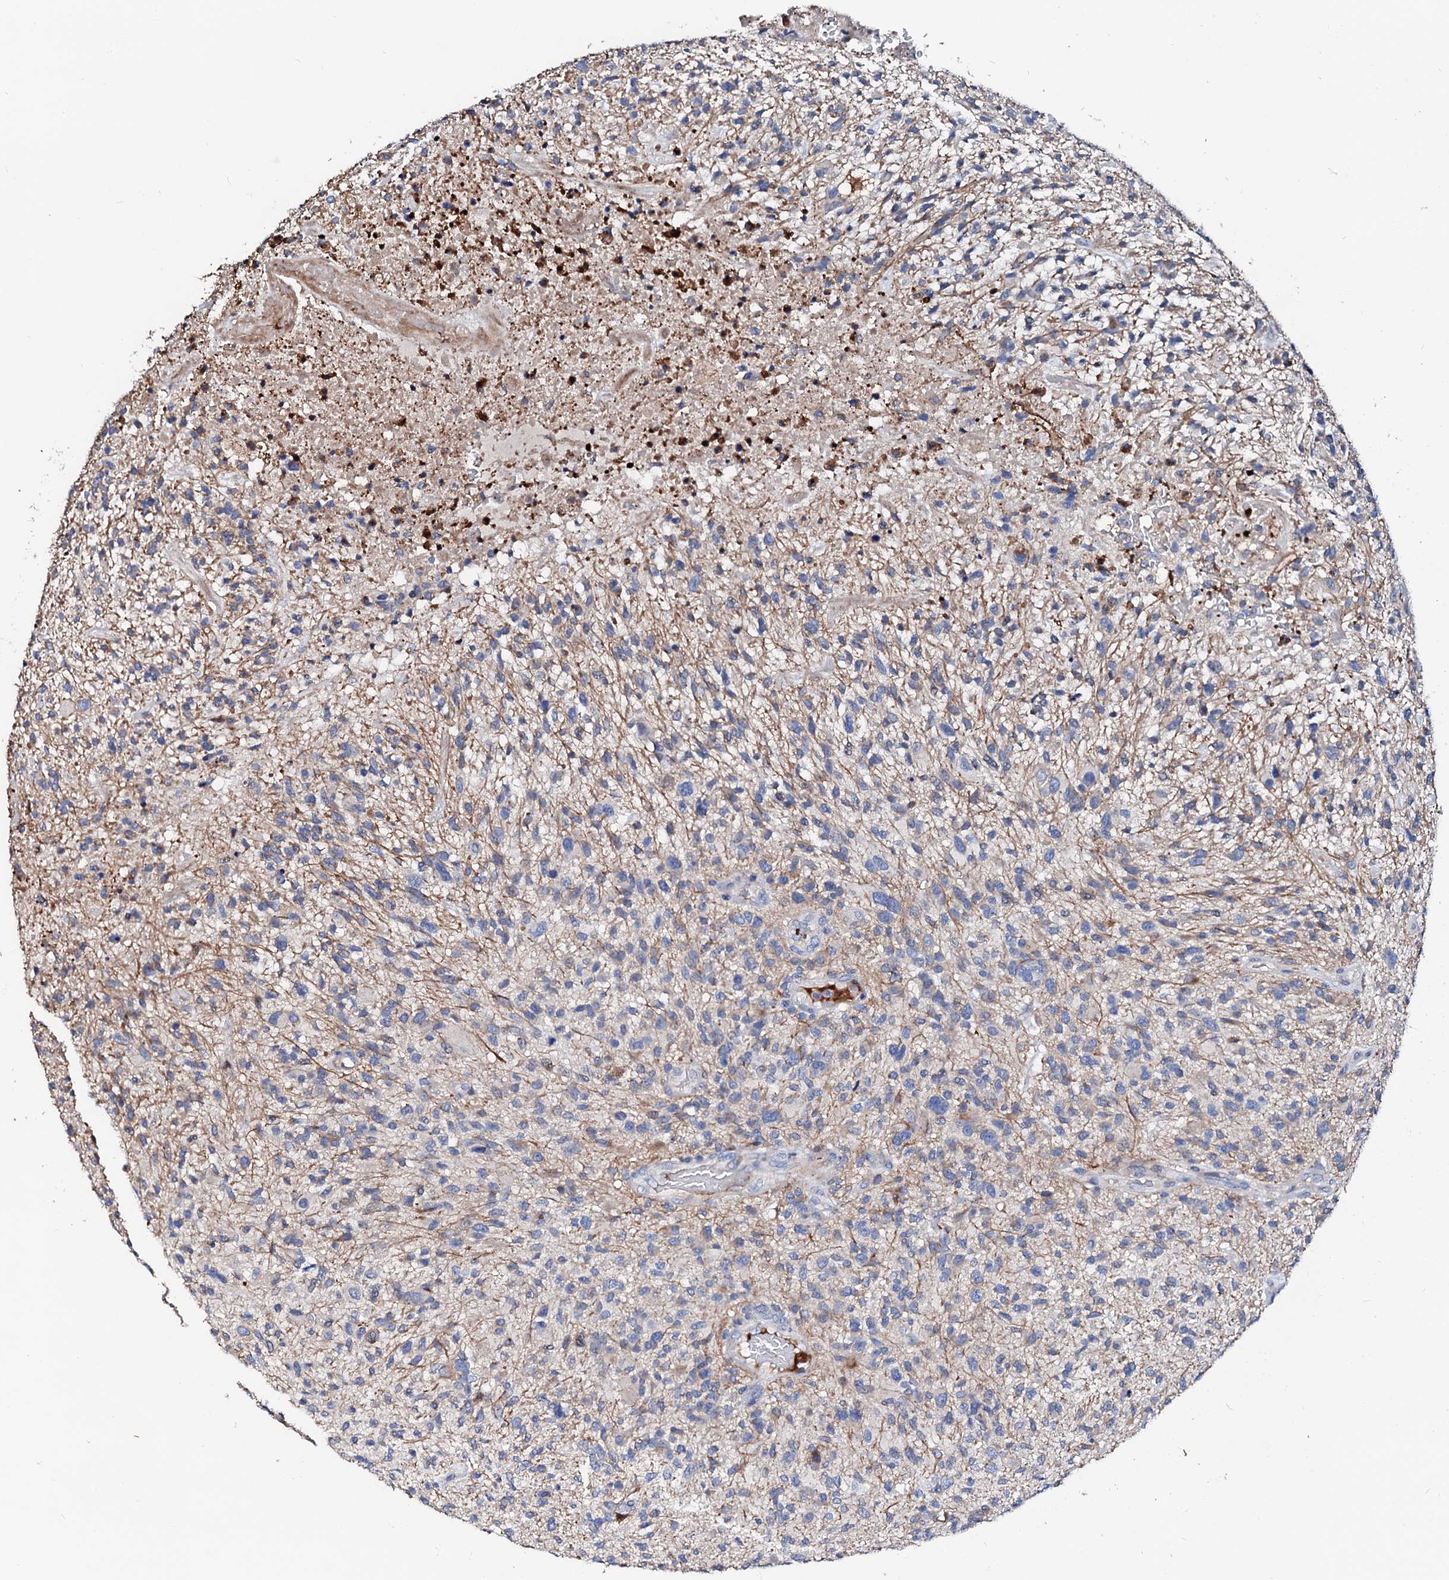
{"staining": {"intensity": "negative", "quantity": "none", "location": "none"}, "tissue": "glioma", "cell_type": "Tumor cells", "image_type": "cancer", "snomed": [{"axis": "morphology", "description": "Glioma, malignant, High grade"}, {"axis": "topography", "description": "Brain"}], "caption": "Malignant high-grade glioma stained for a protein using IHC shows no staining tumor cells.", "gene": "SLC10A7", "patient": {"sex": "male", "age": 47}}